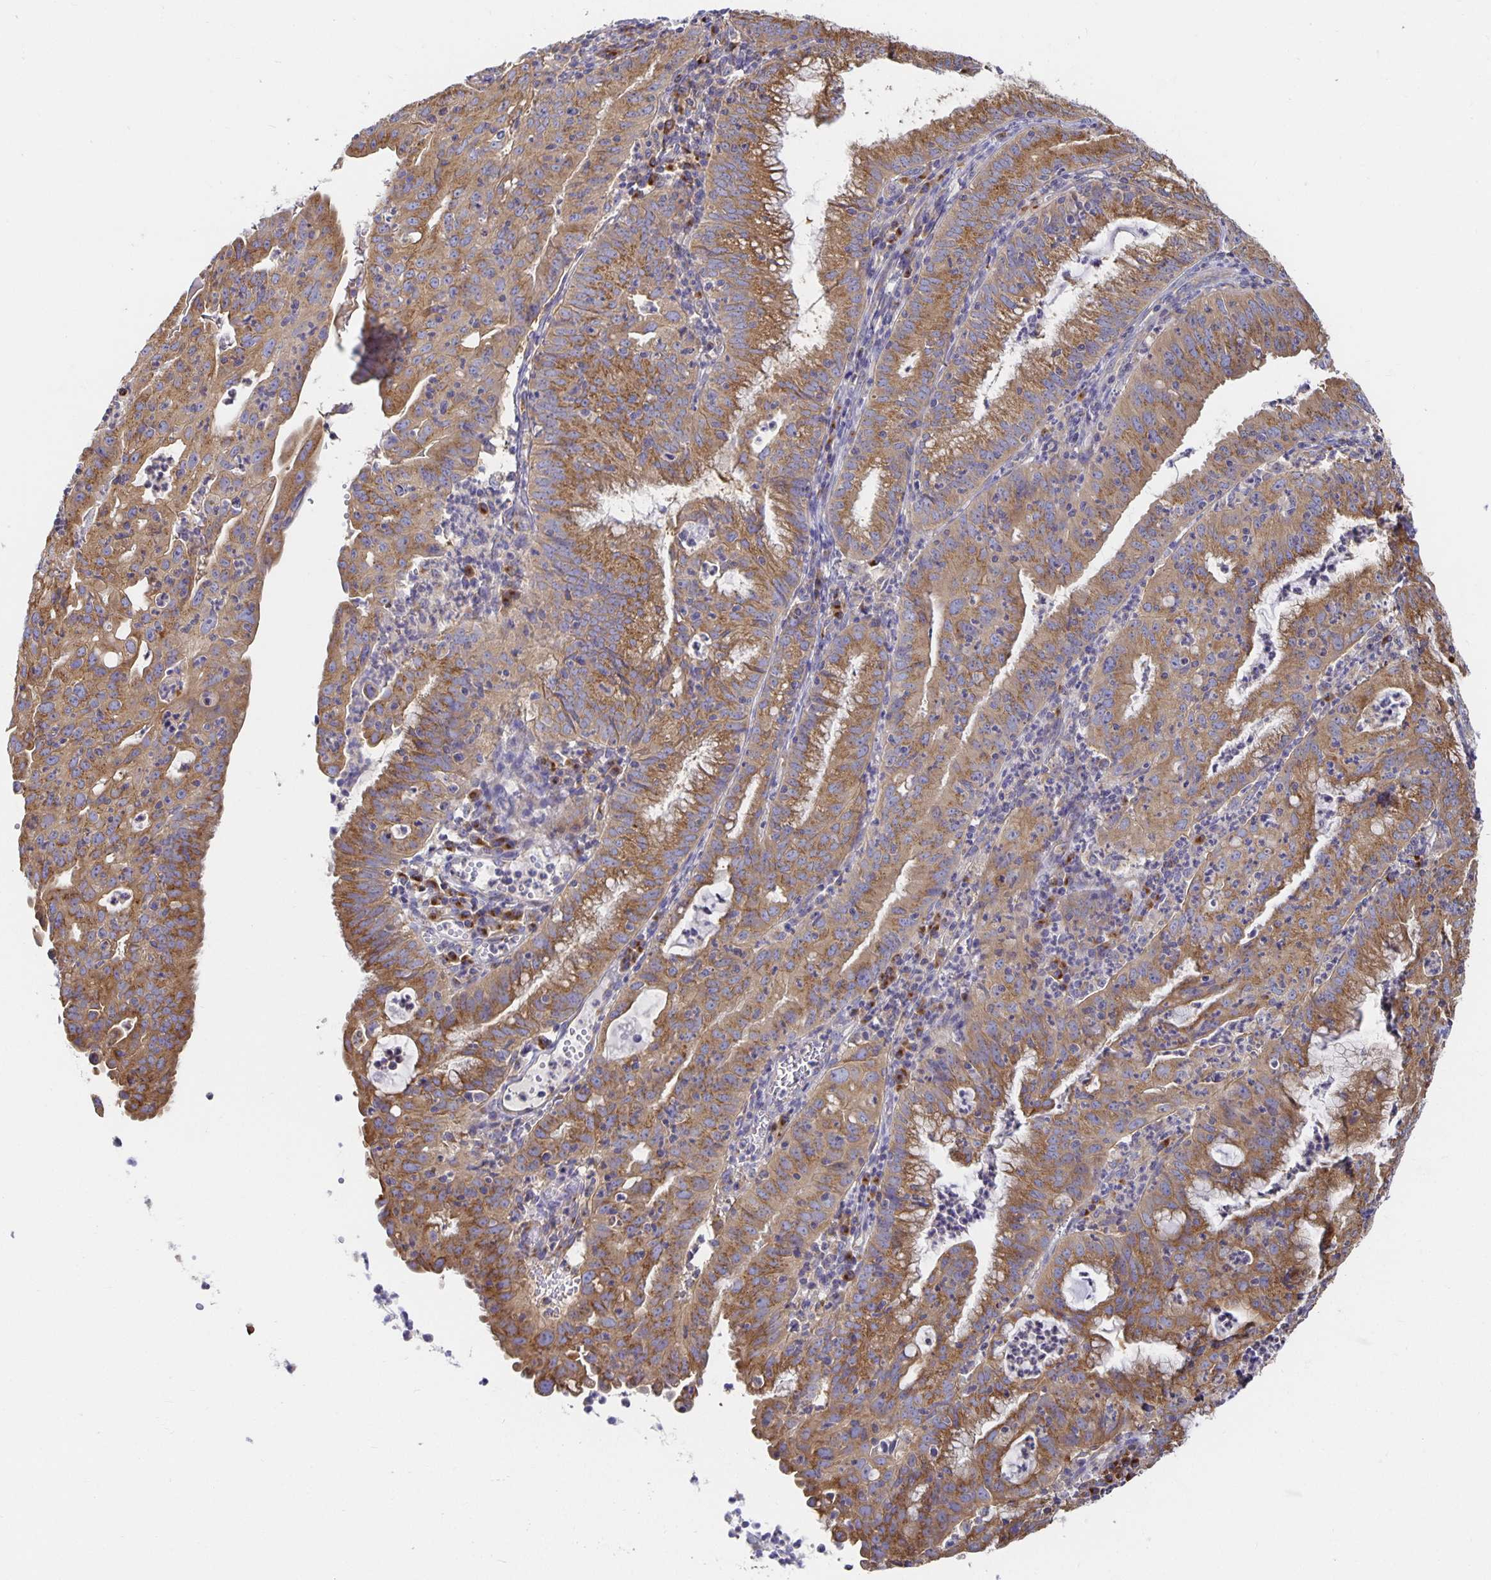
{"staining": {"intensity": "moderate", "quantity": ">75%", "location": "cytoplasmic/membranous"}, "tissue": "endometrial cancer", "cell_type": "Tumor cells", "image_type": "cancer", "snomed": [{"axis": "morphology", "description": "Adenocarcinoma, NOS"}, {"axis": "topography", "description": "Endometrium"}], "caption": "Adenocarcinoma (endometrial) stained for a protein reveals moderate cytoplasmic/membranous positivity in tumor cells.", "gene": "USO1", "patient": {"sex": "female", "age": 60}}